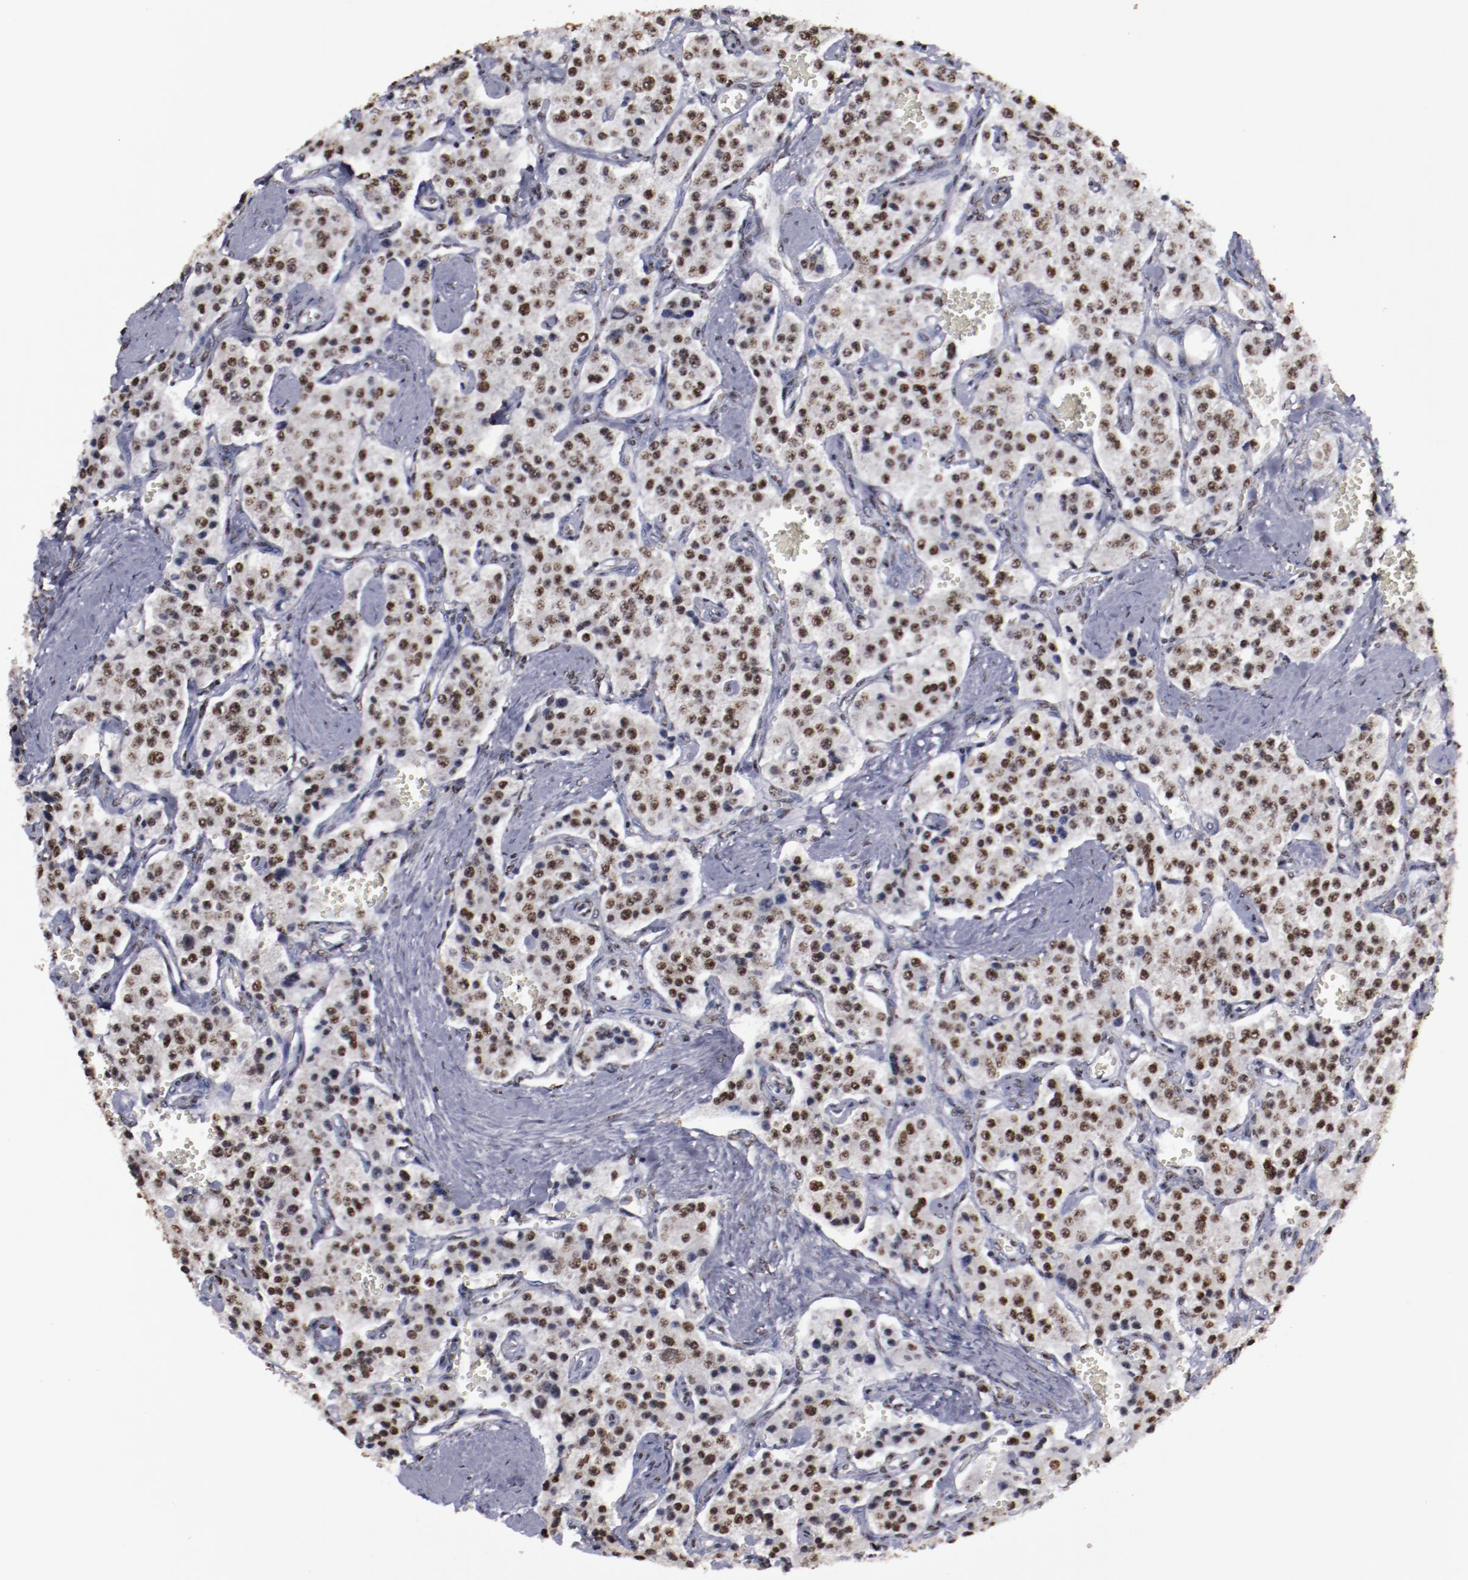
{"staining": {"intensity": "moderate", "quantity": ">75%", "location": "nuclear"}, "tissue": "carcinoid", "cell_type": "Tumor cells", "image_type": "cancer", "snomed": [{"axis": "morphology", "description": "Carcinoid, malignant, NOS"}, {"axis": "topography", "description": "Small intestine"}], "caption": "Immunohistochemical staining of human carcinoid shows medium levels of moderate nuclear protein expression in approximately >75% of tumor cells. (IHC, brightfield microscopy, high magnification).", "gene": "HNRNPA2B1", "patient": {"sex": "male", "age": 52}}